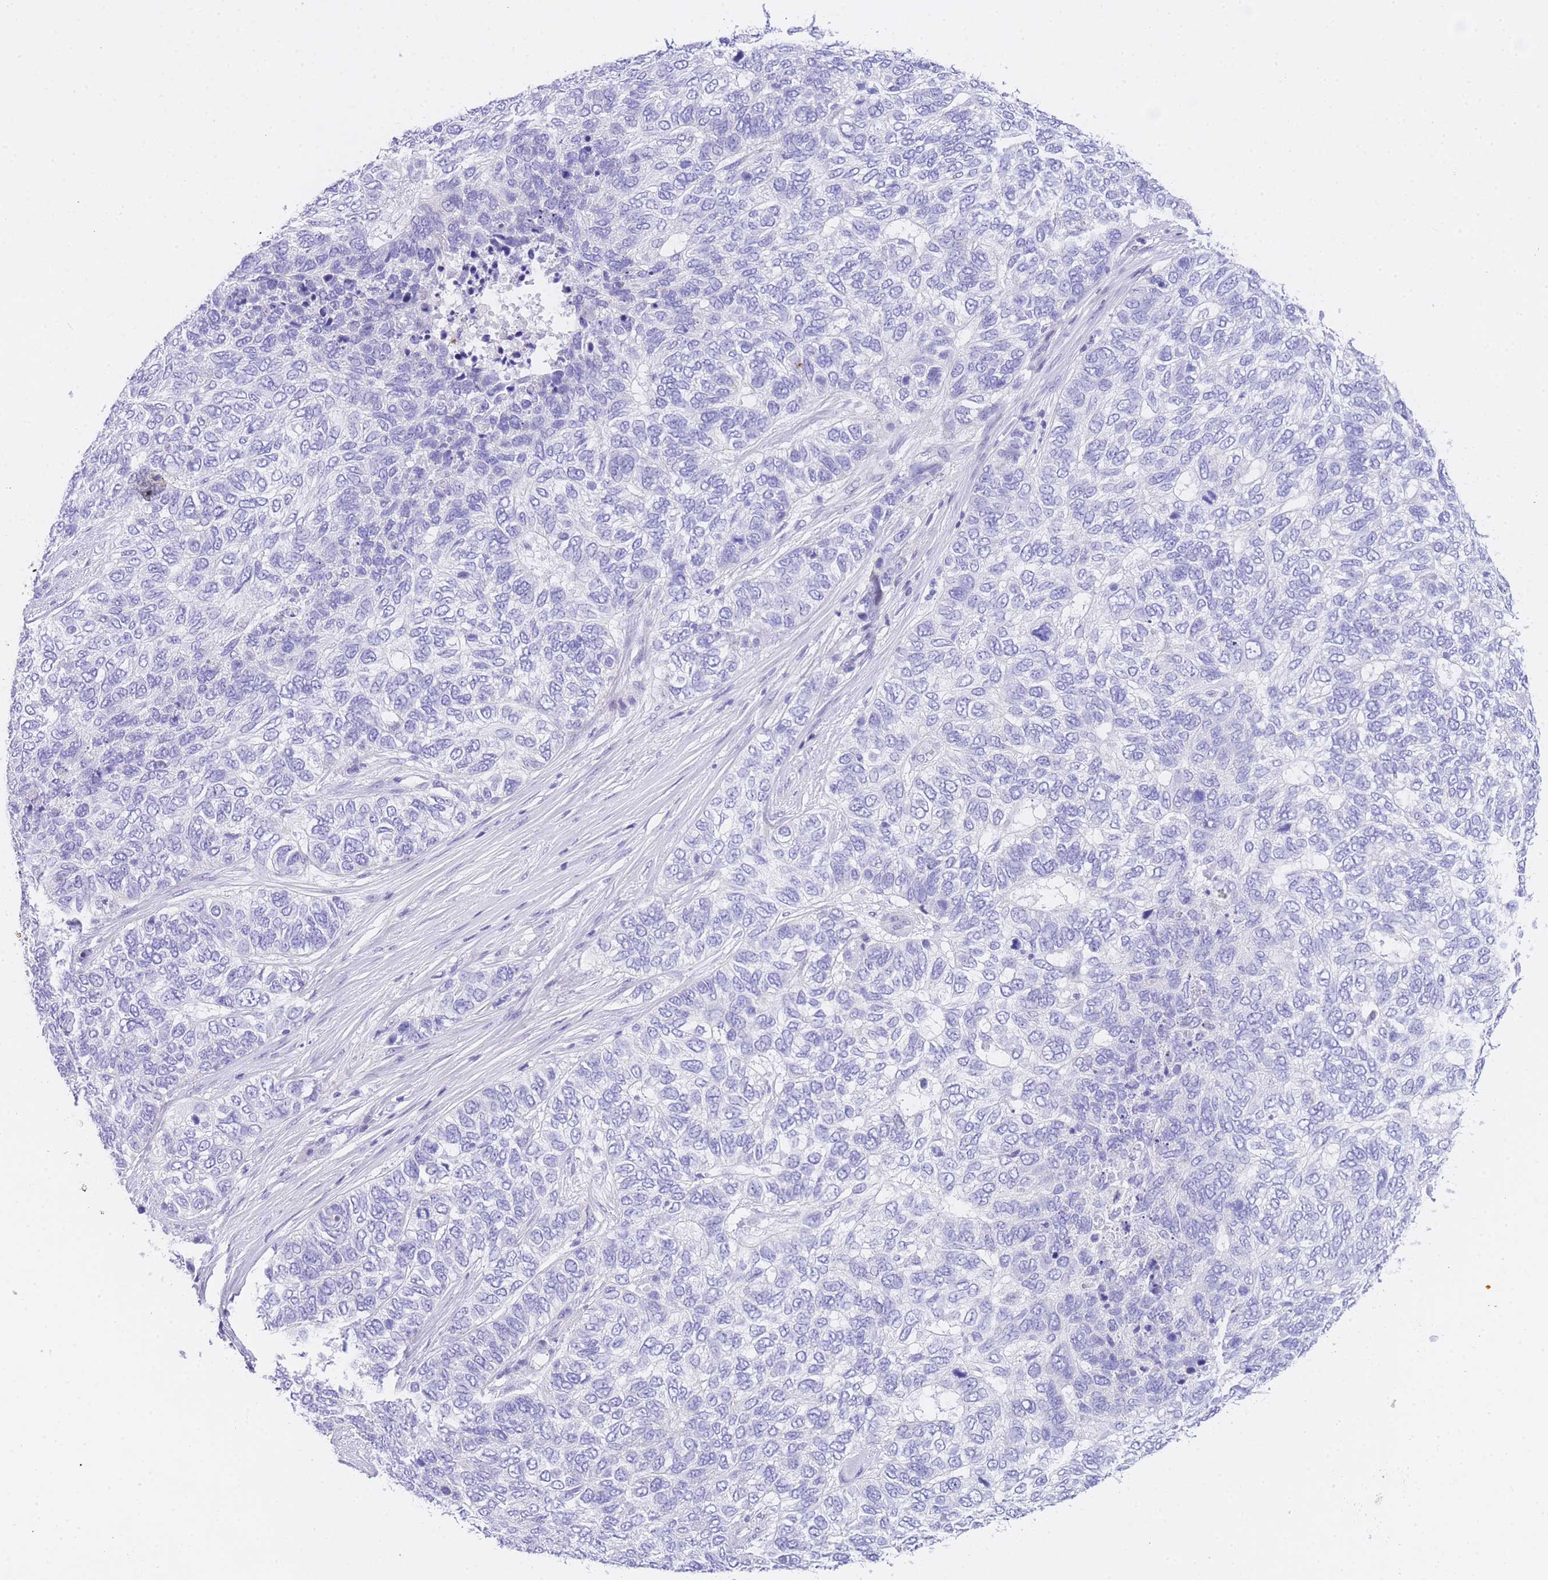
{"staining": {"intensity": "negative", "quantity": "none", "location": "none"}, "tissue": "skin cancer", "cell_type": "Tumor cells", "image_type": "cancer", "snomed": [{"axis": "morphology", "description": "Basal cell carcinoma"}, {"axis": "topography", "description": "Skin"}], "caption": "Tumor cells show no significant protein expression in basal cell carcinoma (skin).", "gene": "TIFAB", "patient": {"sex": "female", "age": 65}}